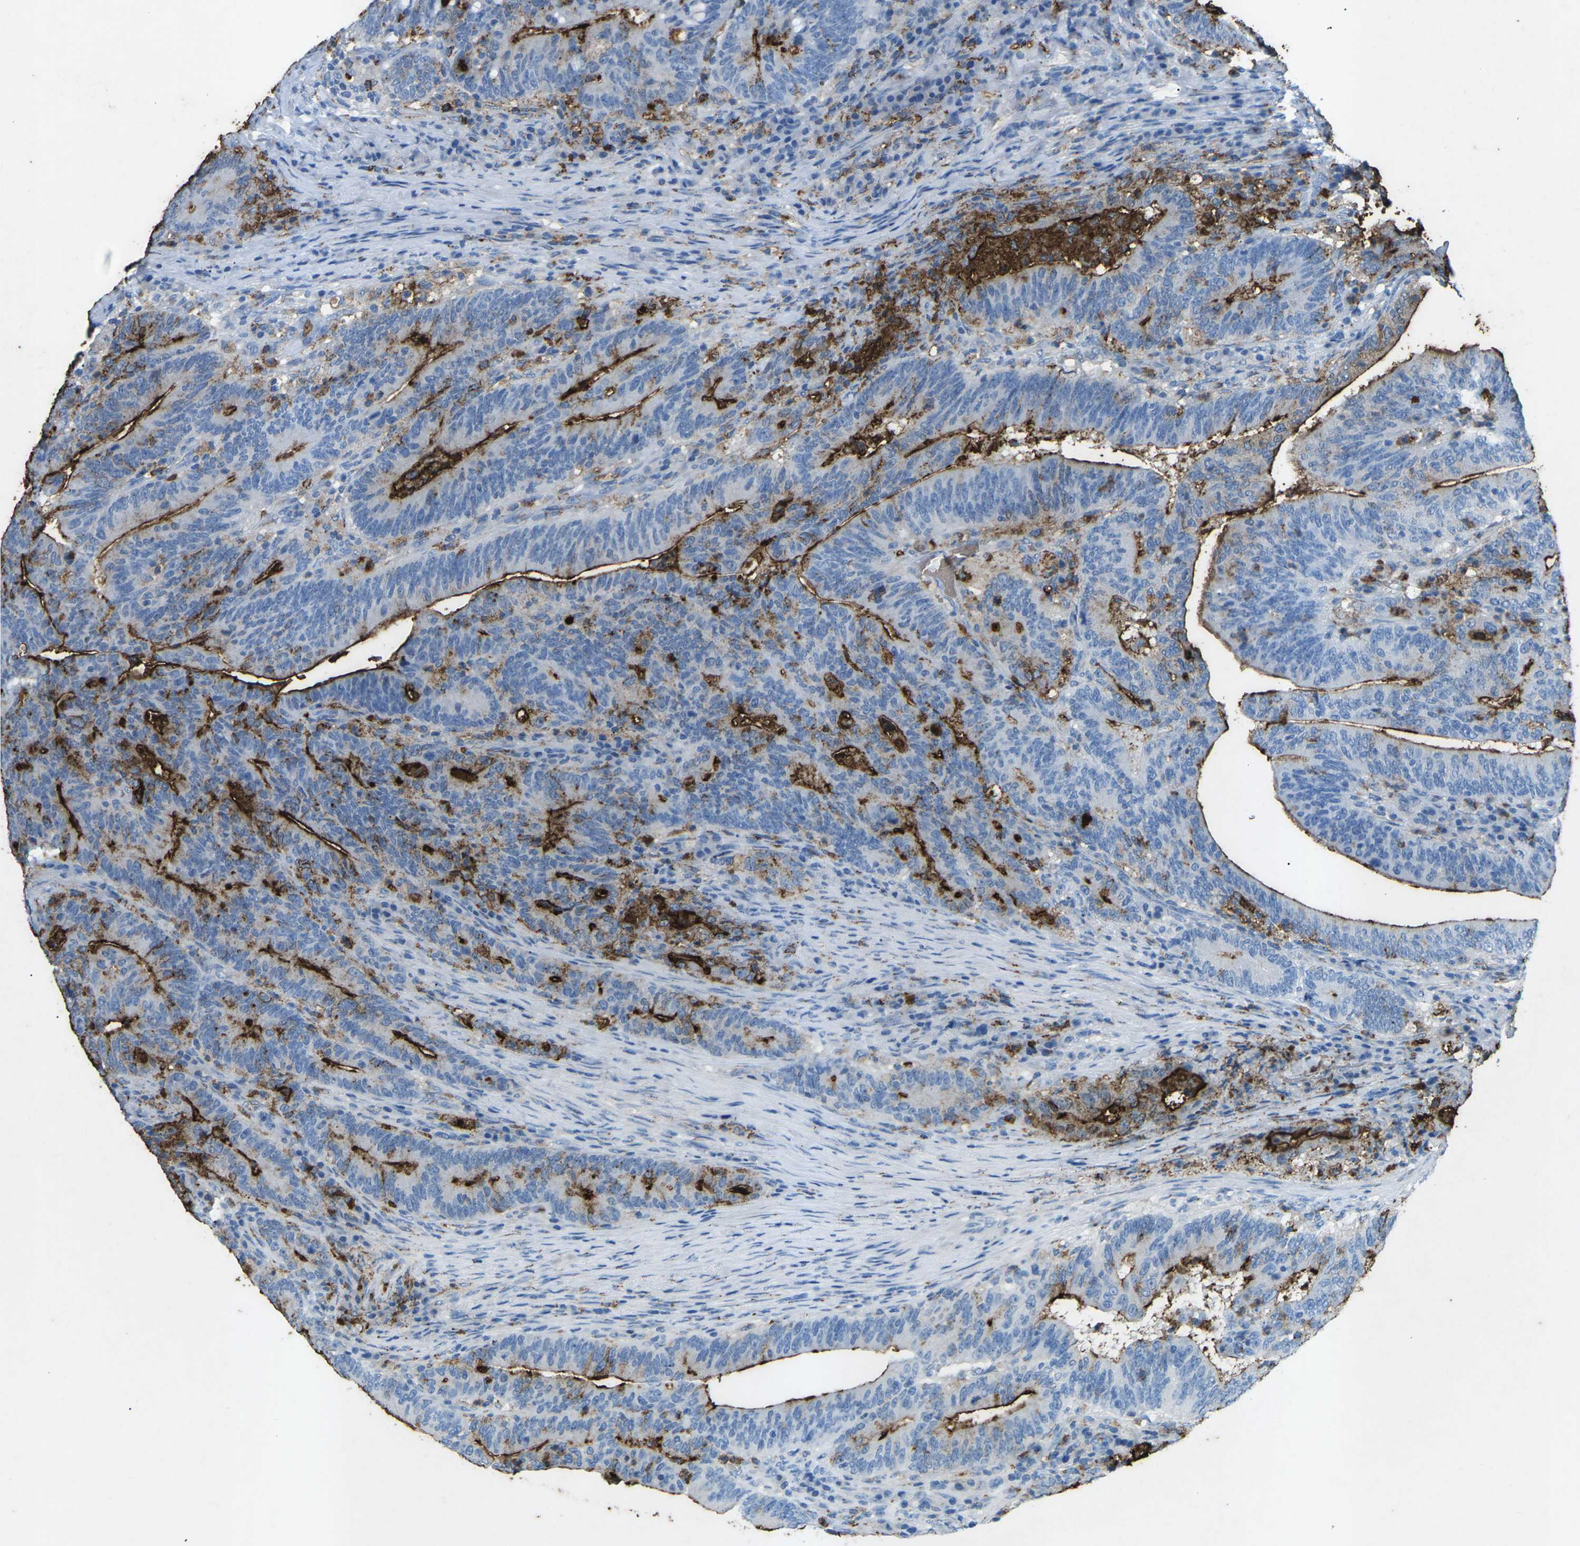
{"staining": {"intensity": "moderate", "quantity": "25%-75%", "location": "cytoplasmic/membranous"}, "tissue": "colorectal cancer", "cell_type": "Tumor cells", "image_type": "cancer", "snomed": [{"axis": "morphology", "description": "Normal tissue, NOS"}, {"axis": "morphology", "description": "Adenocarcinoma, NOS"}, {"axis": "topography", "description": "Colon"}], "caption": "A medium amount of moderate cytoplasmic/membranous expression is appreciated in about 25%-75% of tumor cells in adenocarcinoma (colorectal) tissue. The protein is shown in brown color, while the nuclei are stained blue.", "gene": "CTAGE1", "patient": {"sex": "female", "age": 66}}